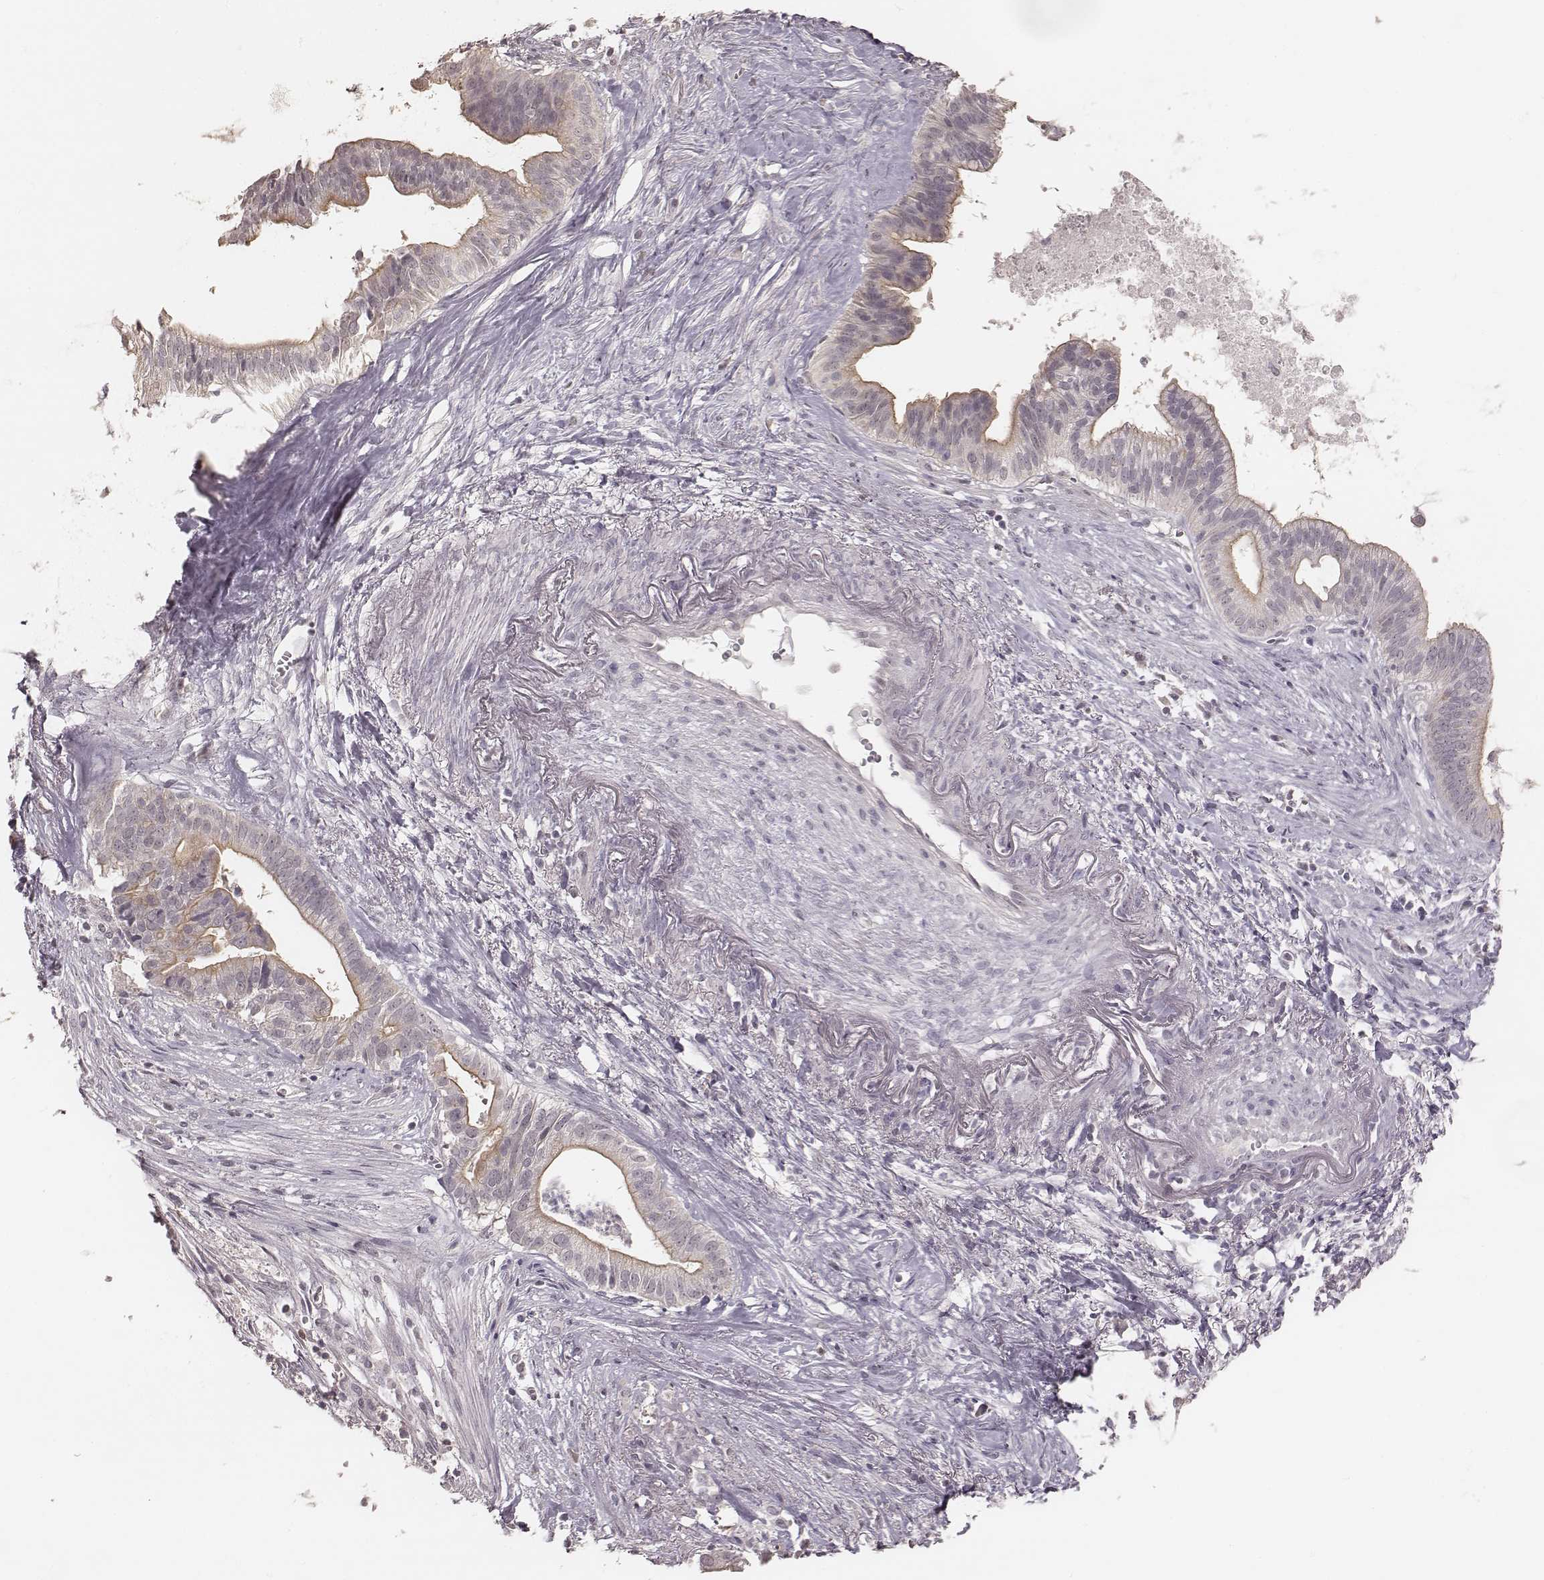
{"staining": {"intensity": "moderate", "quantity": "<25%", "location": "cytoplasmic/membranous"}, "tissue": "pancreatic cancer", "cell_type": "Tumor cells", "image_type": "cancer", "snomed": [{"axis": "morphology", "description": "Adenocarcinoma, NOS"}, {"axis": "topography", "description": "Pancreas"}], "caption": "Adenocarcinoma (pancreatic) stained for a protein (brown) demonstrates moderate cytoplasmic/membranous positive staining in approximately <25% of tumor cells.", "gene": "LY6K", "patient": {"sex": "male", "age": 61}}